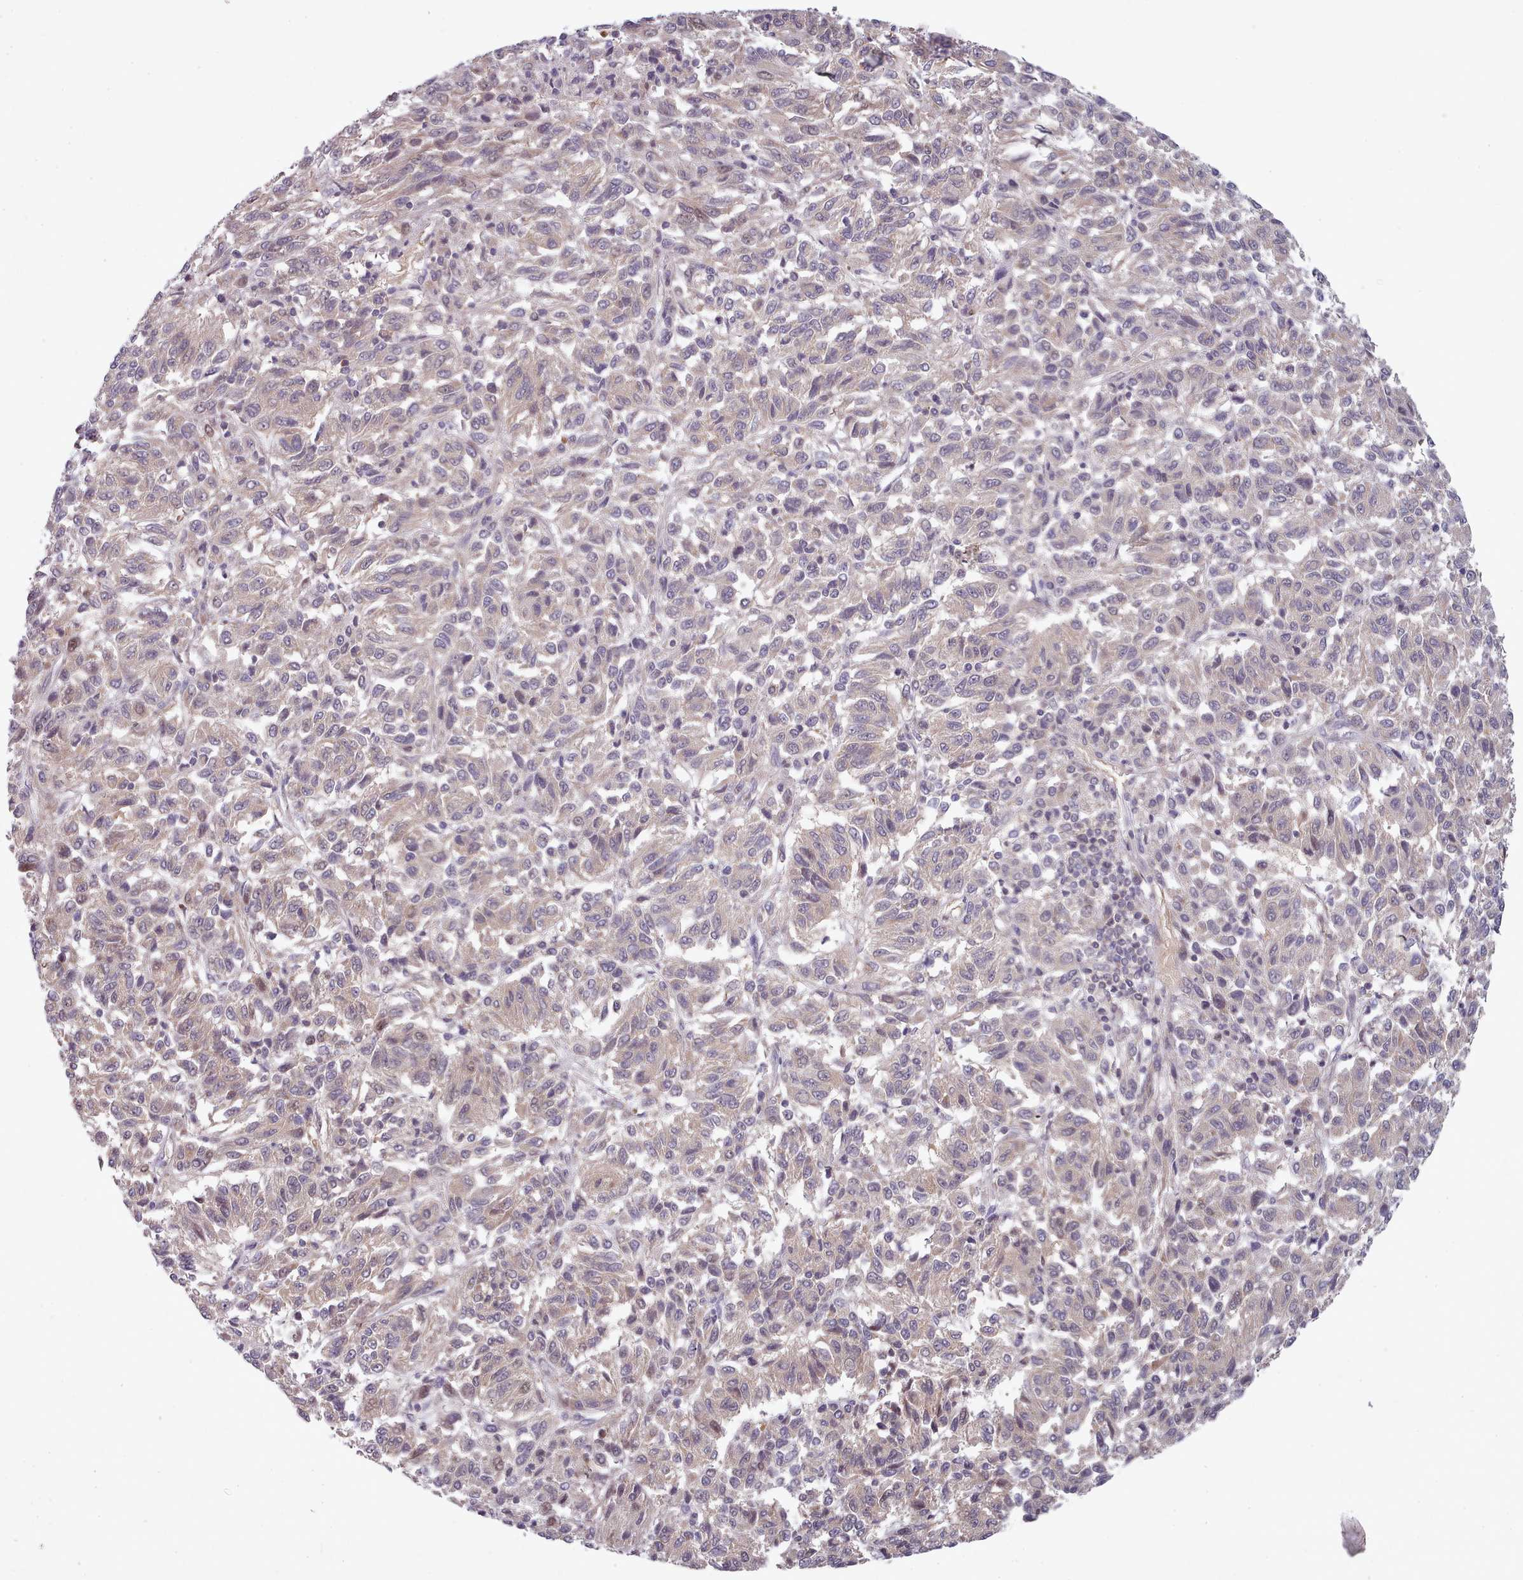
{"staining": {"intensity": "weak", "quantity": "<25%", "location": "cytoplasmic/membranous"}, "tissue": "melanoma", "cell_type": "Tumor cells", "image_type": "cancer", "snomed": [{"axis": "morphology", "description": "Malignant melanoma, Metastatic site"}, {"axis": "topography", "description": "Lung"}], "caption": "High power microscopy histopathology image of an immunohistochemistry (IHC) image of melanoma, revealing no significant staining in tumor cells.", "gene": "CLNS1A", "patient": {"sex": "male", "age": 64}}